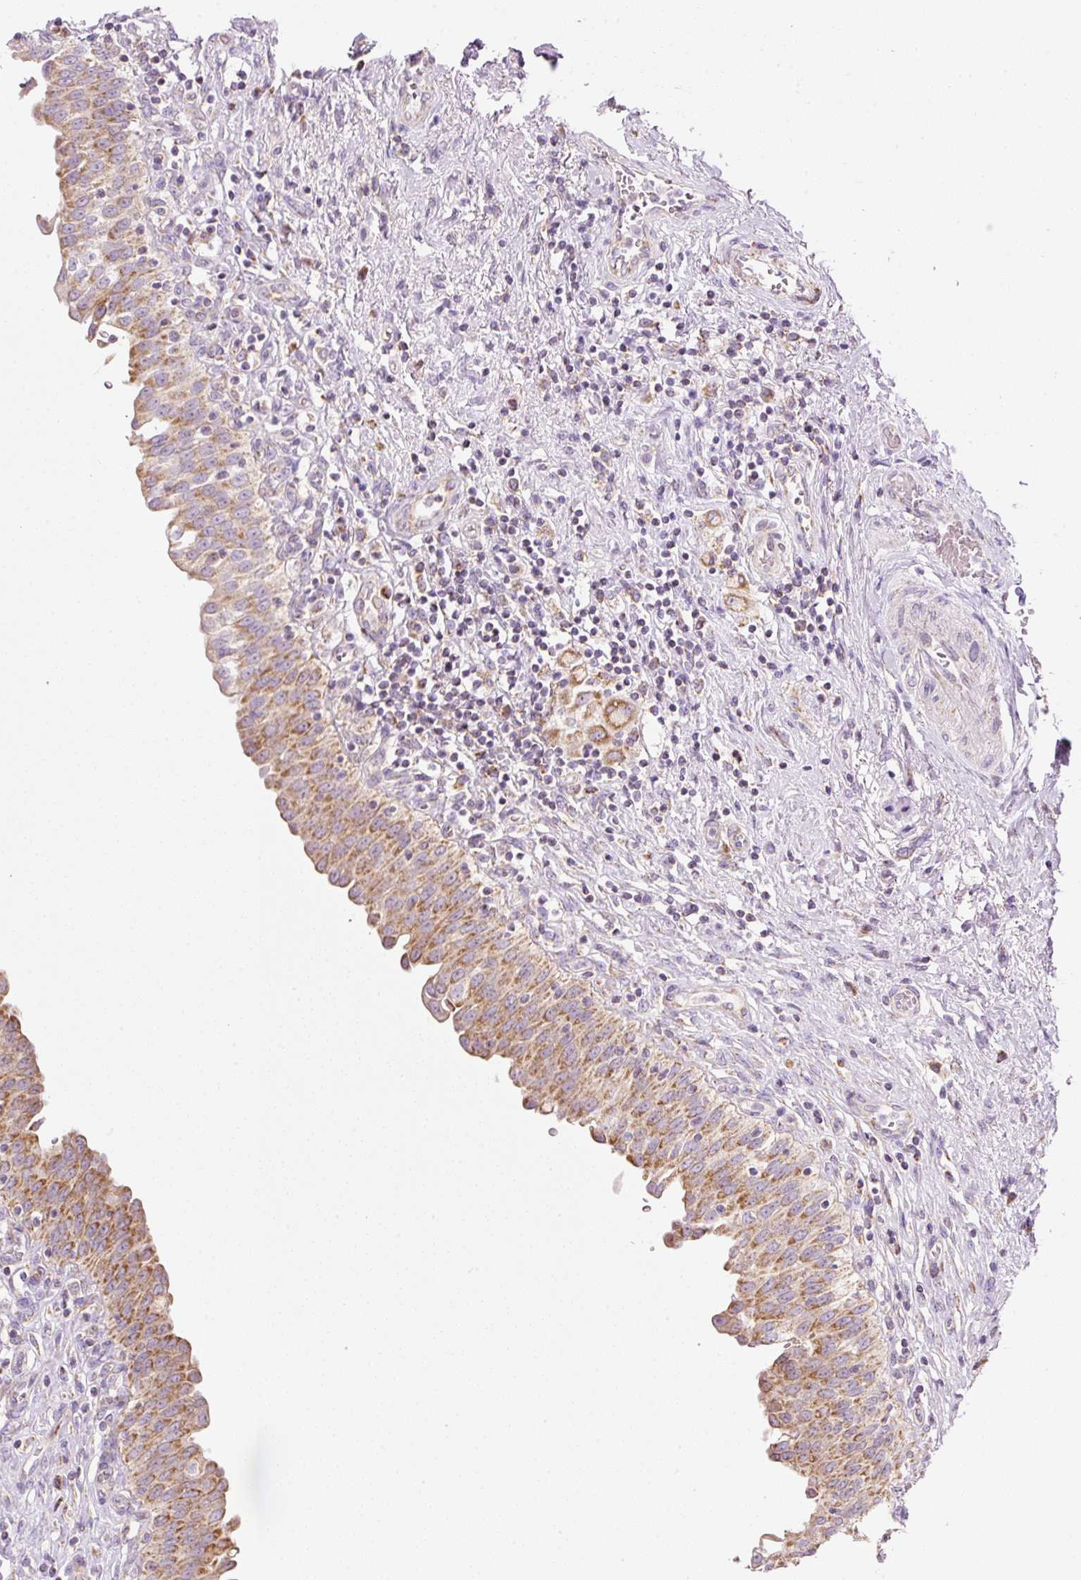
{"staining": {"intensity": "moderate", "quantity": ">75%", "location": "cytoplasmic/membranous"}, "tissue": "urinary bladder", "cell_type": "Urothelial cells", "image_type": "normal", "snomed": [{"axis": "morphology", "description": "Normal tissue, NOS"}, {"axis": "topography", "description": "Urinary bladder"}], "caption": "High-magnification brightfield microscopy of normal urinary bladder stained with DAB (brown) and counterstained with hematoxylin (blue). urothelial cells exhibit moderate cytoplasmic/membranous positivity is seen in approximately>75% of cells.", "gene": "NDUFA1", "patient": {"sex": "male", "age": 71}}